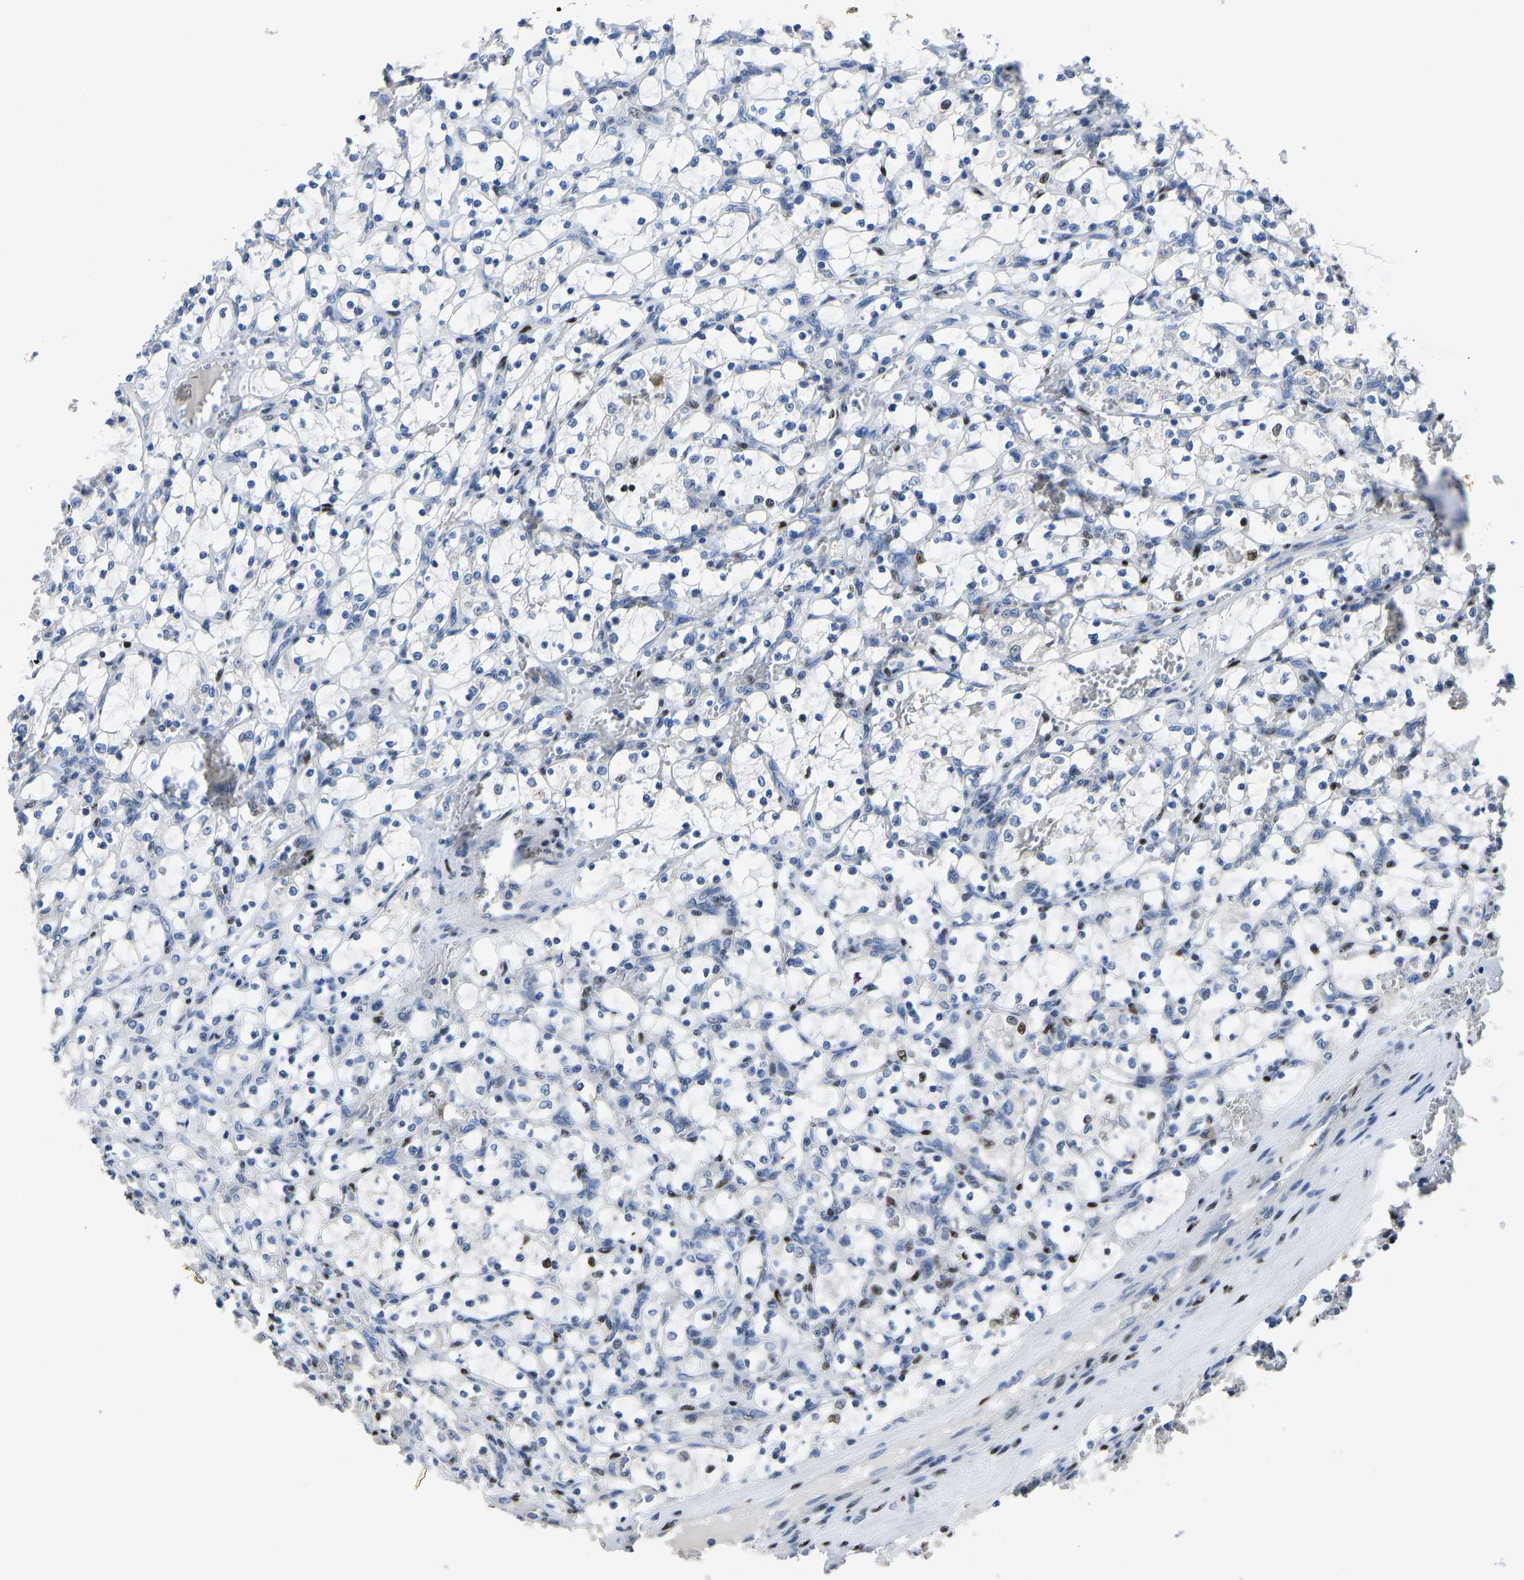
{"staining": {"intensity": "negative", "quantity": "none", "location": "none"}, "tissue": "renal cancer", "cell_type": "Tumor cells", "image_type": "cancer", "snomed": [{"axis": "morphology", "description": "Adenocarcinoma, NOS"}, {"axis": "topography", "description": "Kidney"}], "caption": "IHC photomicrograph of renal cancer (adenocarcinoma) stained for a protein (brown), which exhibits no positivity in tumor cells.", "gene": "EGR1", "patient": {"sex": "female", "age": 69}}